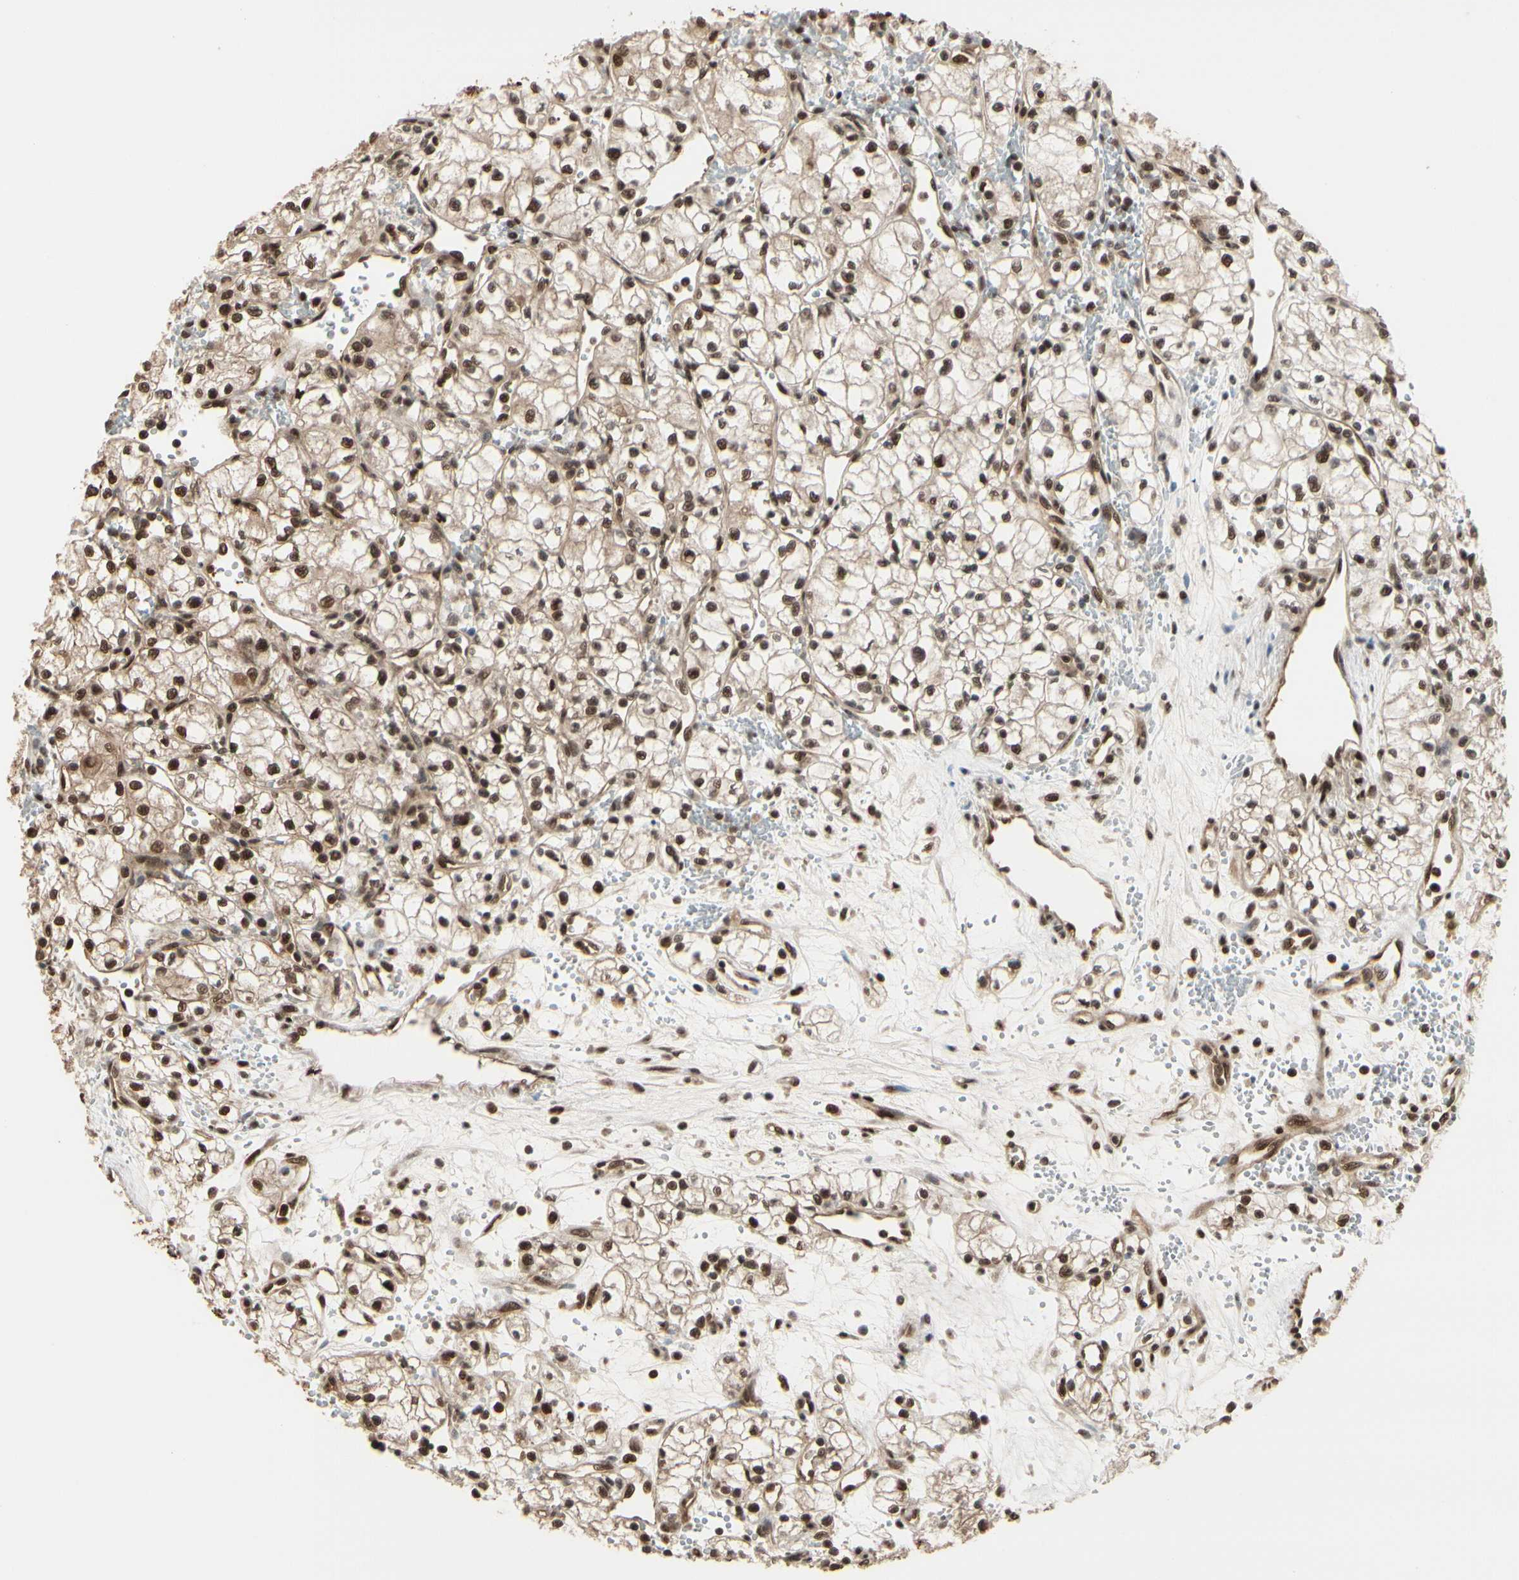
{"staining": {"intensity": "strong", "quantity": ">75%", "location": "cytoplasmic/membranous,nuclear"}, "tissue": "renal cancer", "cell_type": "Tumor cells", "image_type": "cancer", "snomed": [{"axis": "morphology", "description": "Normal tissue, NOS"}, {"axis": "morphology", "description": "Adenocarcinoma, NOS"}, {"axis": "topography", "description": "Kidney"}], "caption": "Immunohistochemical staining of human renal cancer (adenocarcinoma) displays high levels of strong cytoplasmic/membranous and nuclear protein positivity in approximately >75% of tumor cells.", "gene": "HSF1", "patient": {"sex": "male", "age": 59}}